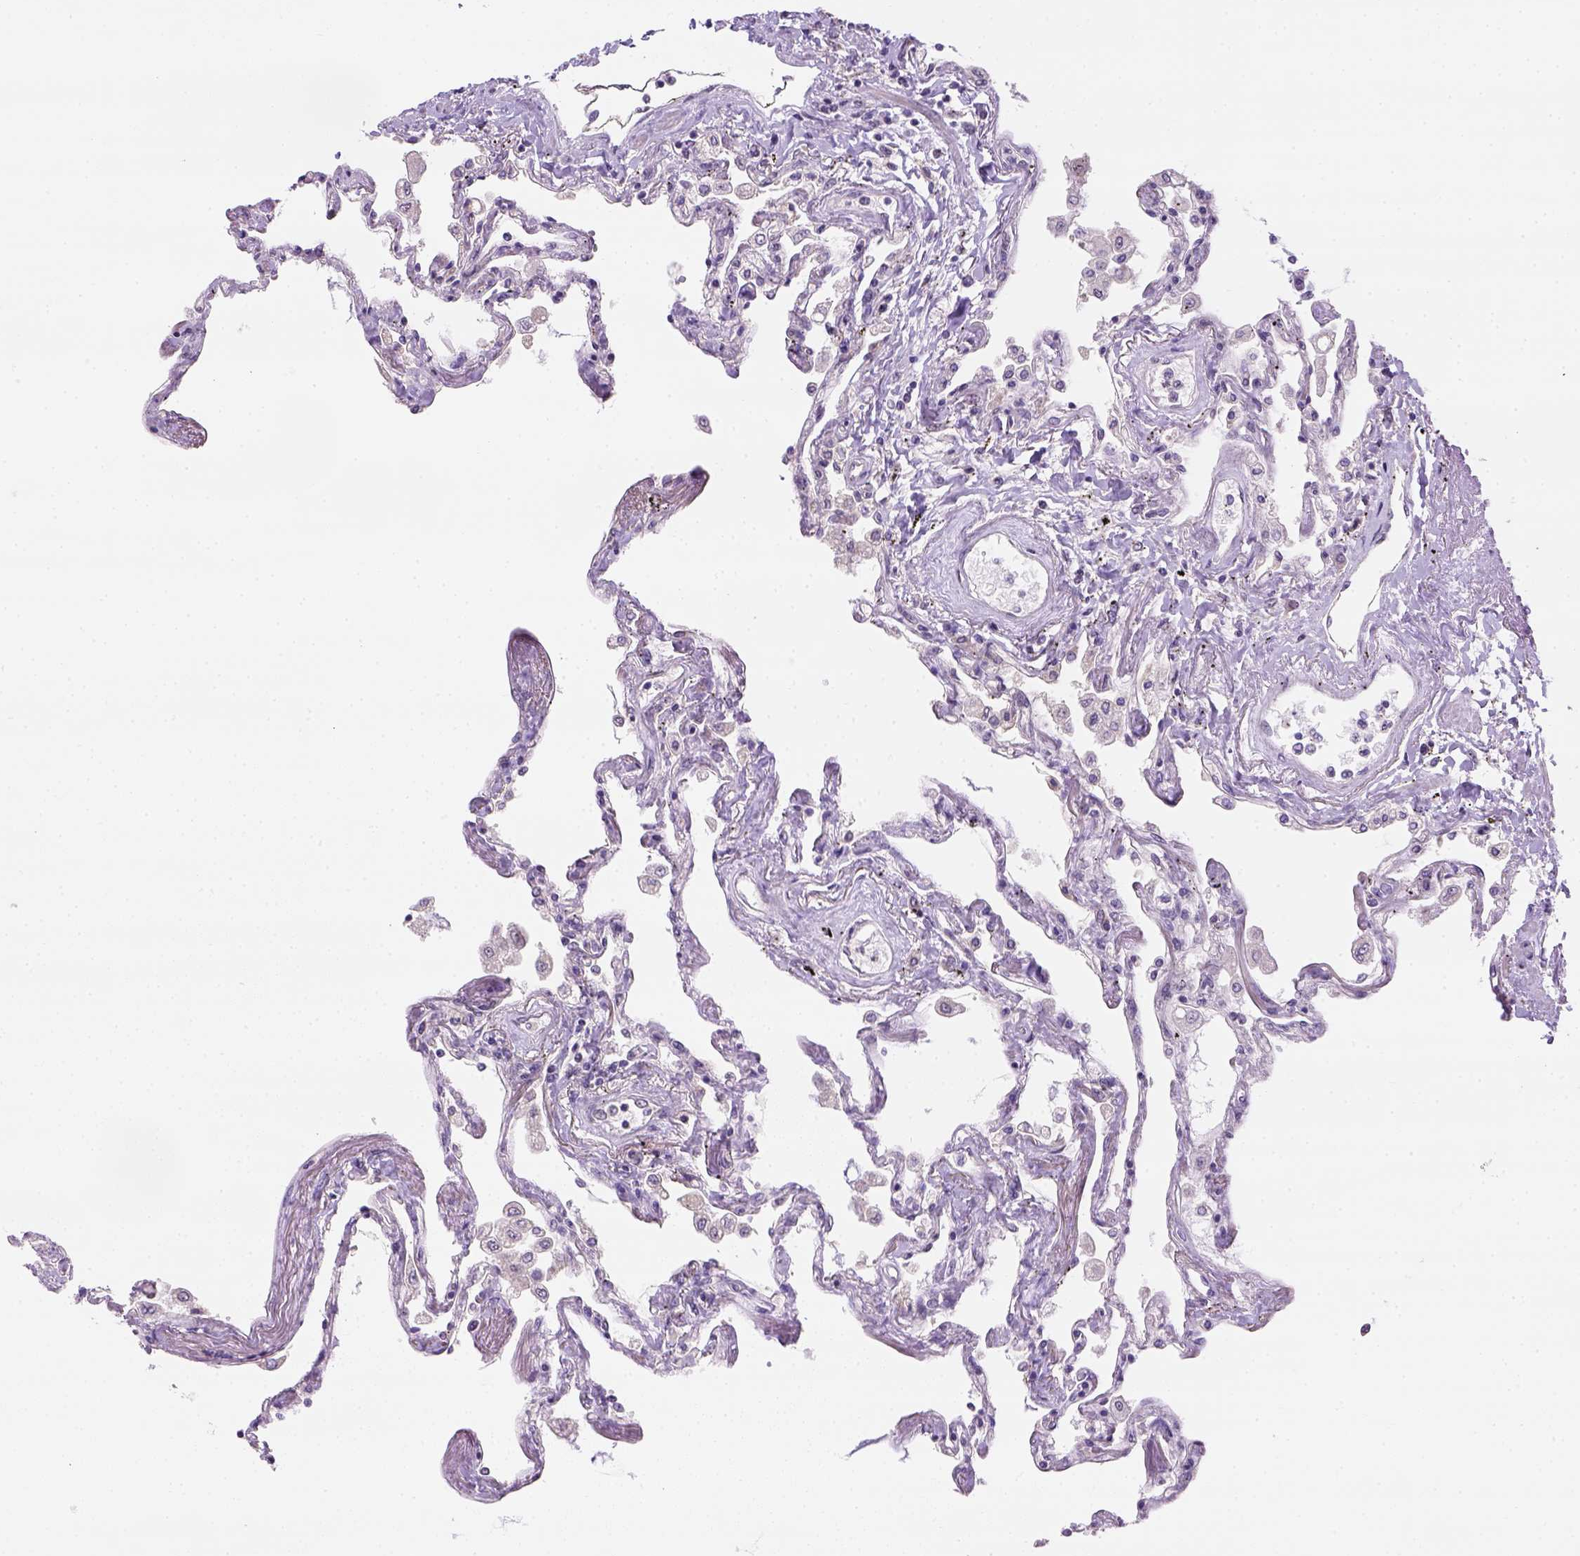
{"staining": {"intensity": "moderate", "quantity": "25%-75%", "location": "nuclear"}, "tissue": "lung", "cell_type": "Alveolar cells", "image_type": "normal", "snomed": [{"axis": "morphology", "description": "Normal tissue, NOS"}, {"axis": "morphology", "description": "Adenocarcinoma, NOS"}, {"axis": "topography", "description": "Cartilage tissue"}, {"axis": "topography", "description": "Lung"}], "caption": "About 25%-75% of alveolar cells in benign human lung display moderate nuclear protein staining as visualized by brown immunohistochemical staining.", "gene": "DDX50", "patient": {"sex": "female", "age": 67}}